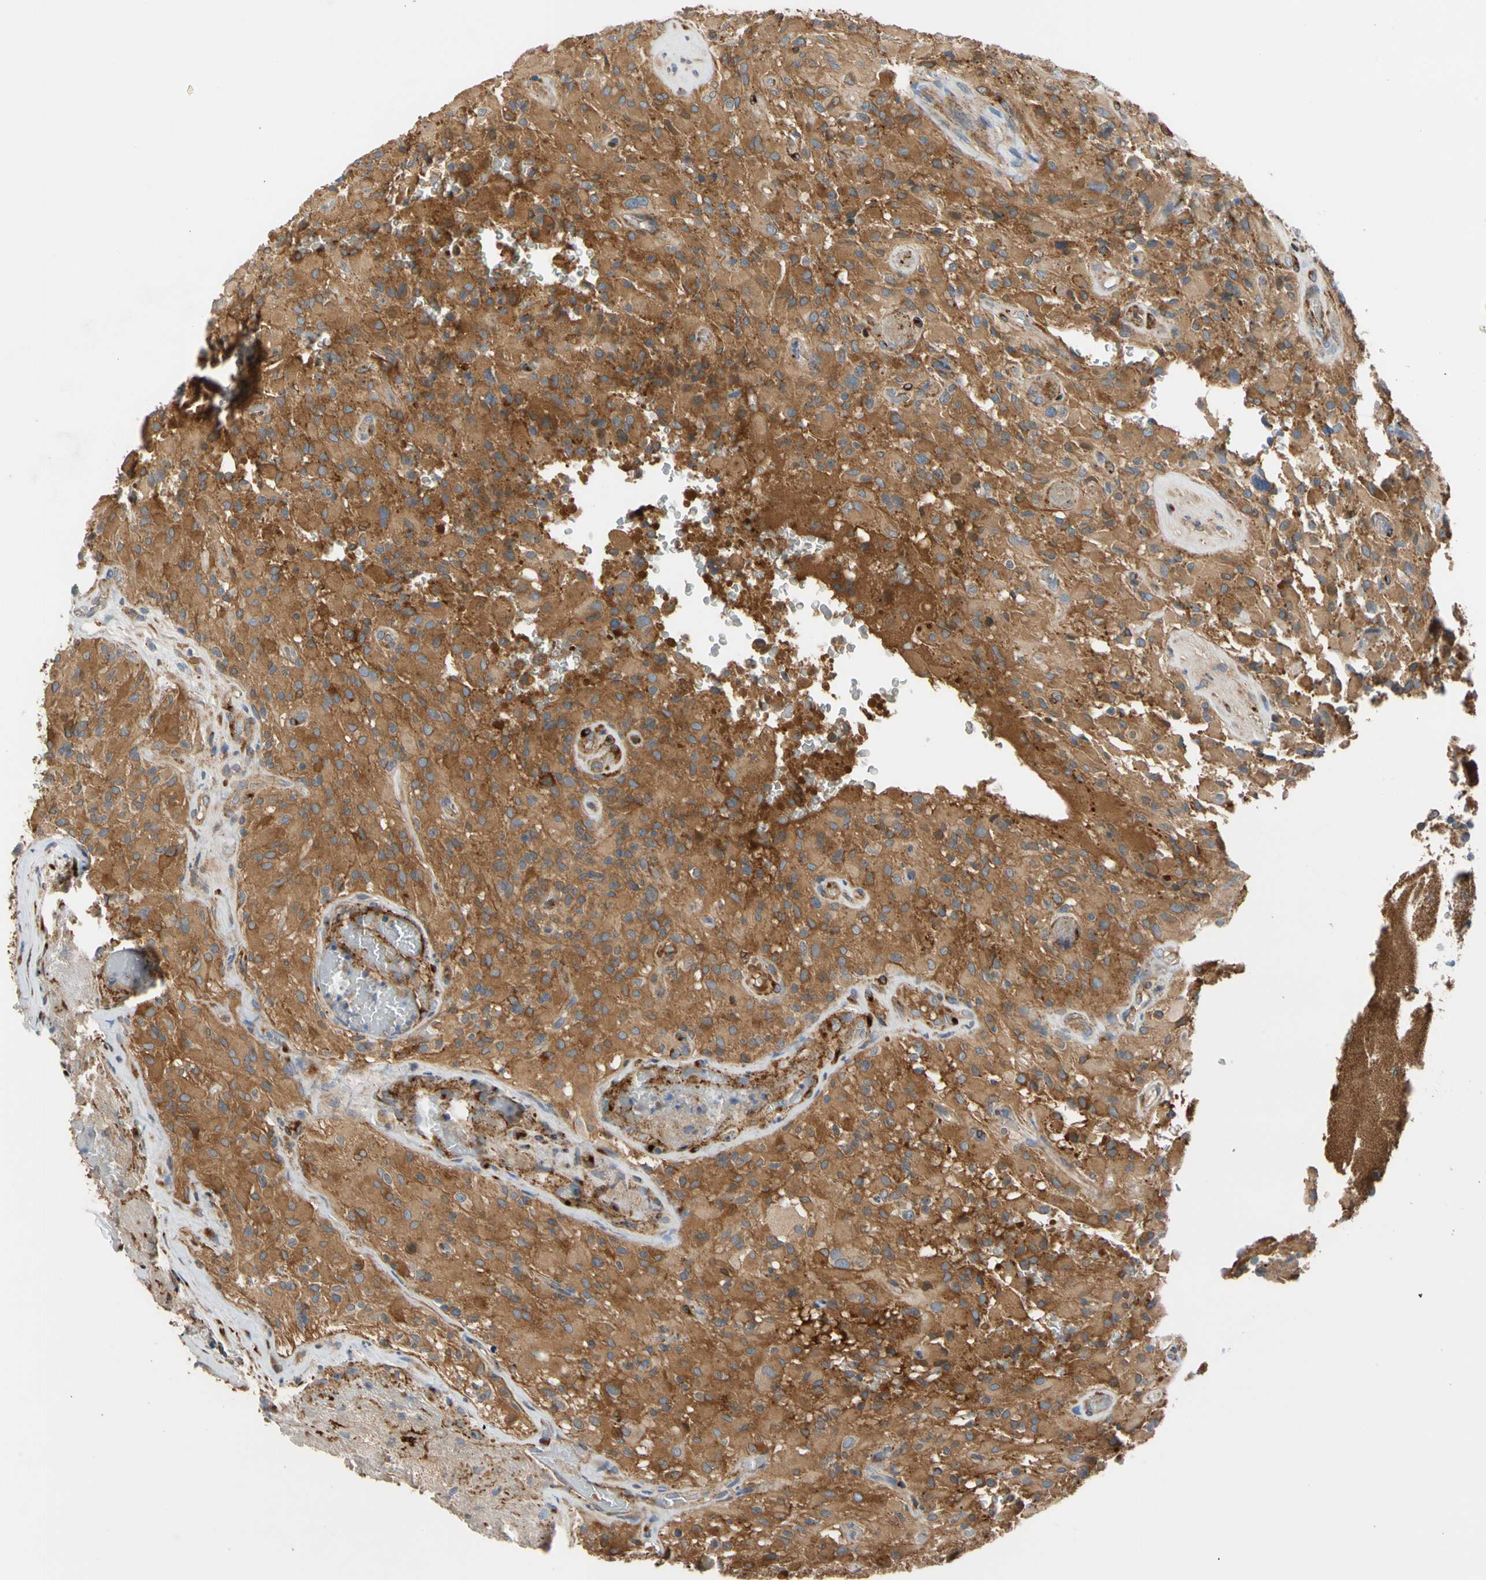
{"staining": {"intensity": "moderate", "quantity": ">75%", "location": "cytoplasmic/membranous"}, "tissue": "glioma", "cell_type": "Tumor cells", "image_type": "cancer", "snomed": [{"axis": "morphology", "description": "Glioma, malignant, High grade"}, {"axis": "topography", "description": "Brain"}], "caption": "Immunohistochemistry micrograph of glioma stained for a protein (brown), which demonstrates medium levels of moderate cytoplasmic/membranous positivity in approximately >75% of tumor cells.", "gene": "ENTREP3", "patient": {"sex": "male", "age": 71}}